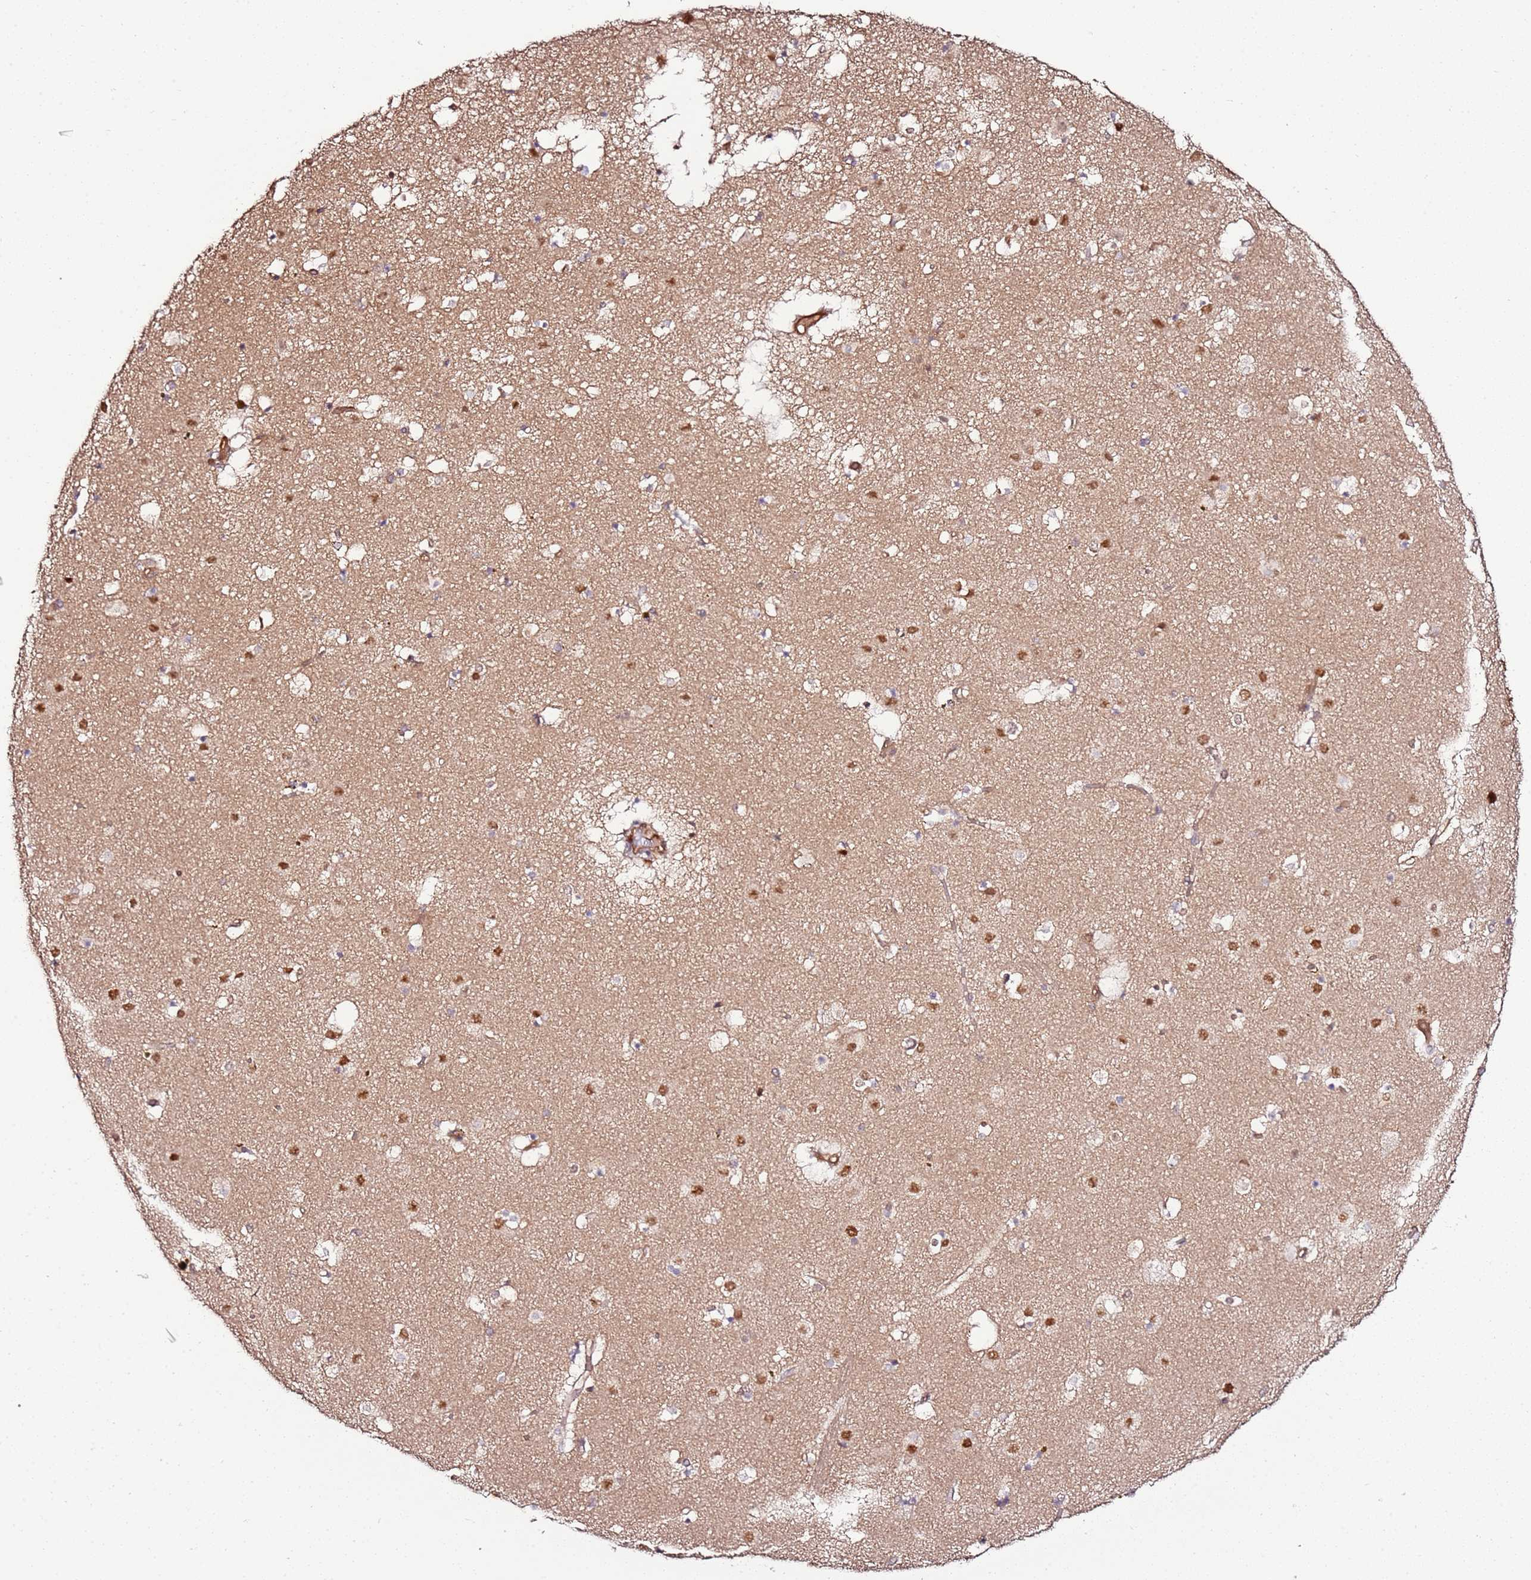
{"staining": {"intensity": "negative", "quantity": "none", "location": "none"}, "tissue": "caudate", "cell_type": "Glial cells", "image_type": "normal", "snomed": [{"axis": "morphology", "description": "Normal tissue, NOS"}, {"axis": "topography", "description": "Lateral ventricle wall"}], "caption": "The immunohistochemistry (IHC) histopathology image has no significant staining in glial cells of caudate.", "gene": "CCNYL1", "patient": {"sex": "male", "age": 70}}